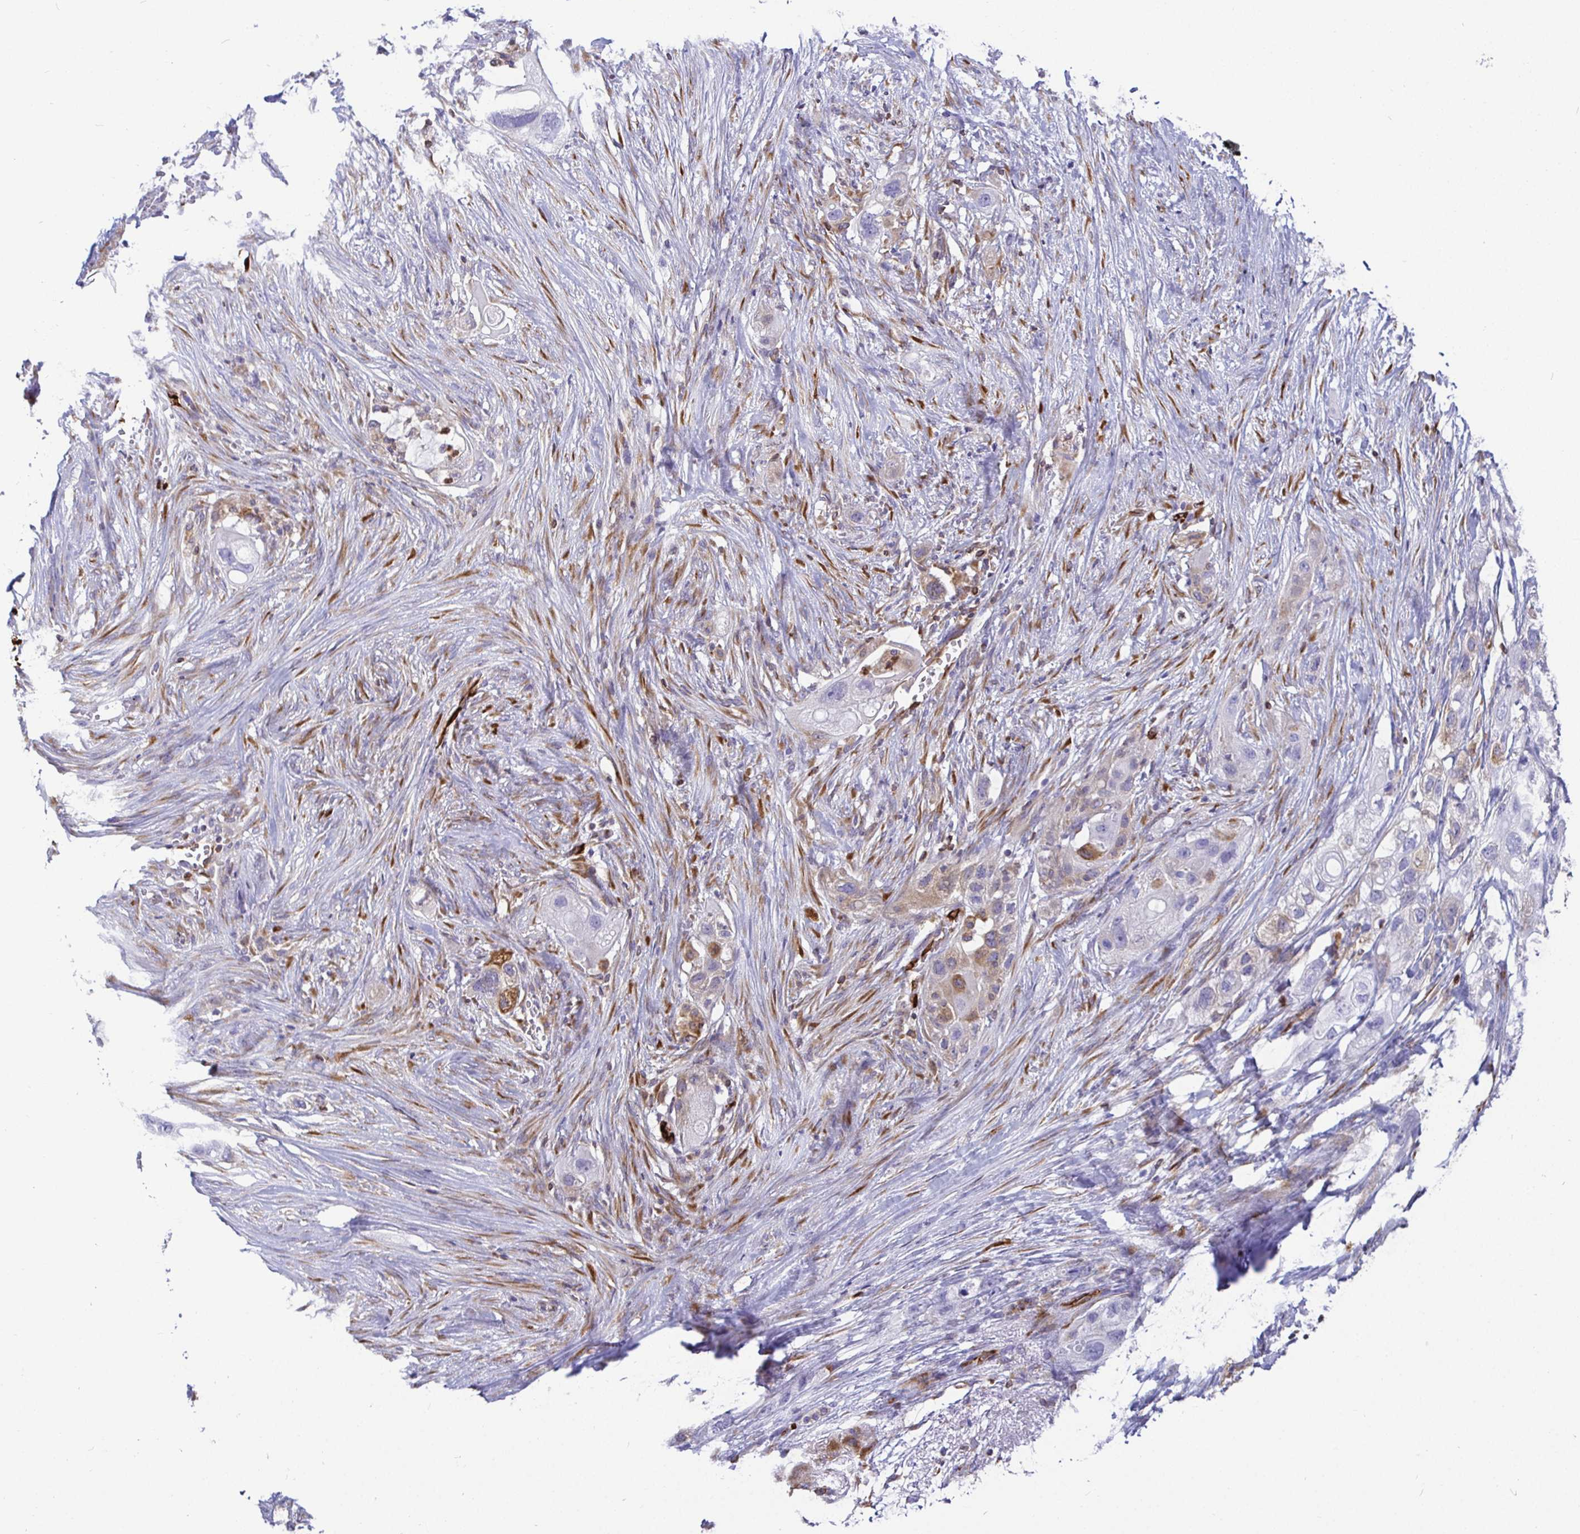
{"staining": {"intensity": "strong", "quantity": "<25%", "location": "cytoplasmic/membranous"}, "tissue": "pancreatic cancer", "cell_type": "Tumor cells", "image_type": "cancer", "snomed": [{"axis": "morphology", "description": "Adenocarcinoma, NOS"}, {"axis": "topography", "description": "Pancreas"}], "caption": "Protein expression analysis of human pancreatic cancer (adenocarcinoma) reveals strong cytoplasmic/membranous expression in approximately <25% of tumor cells. (brown staining indicates protein expression, while blue staining denotes nuclei).", "gene": "TP53I11", "patient": {"sex": "female", "age": 72}}